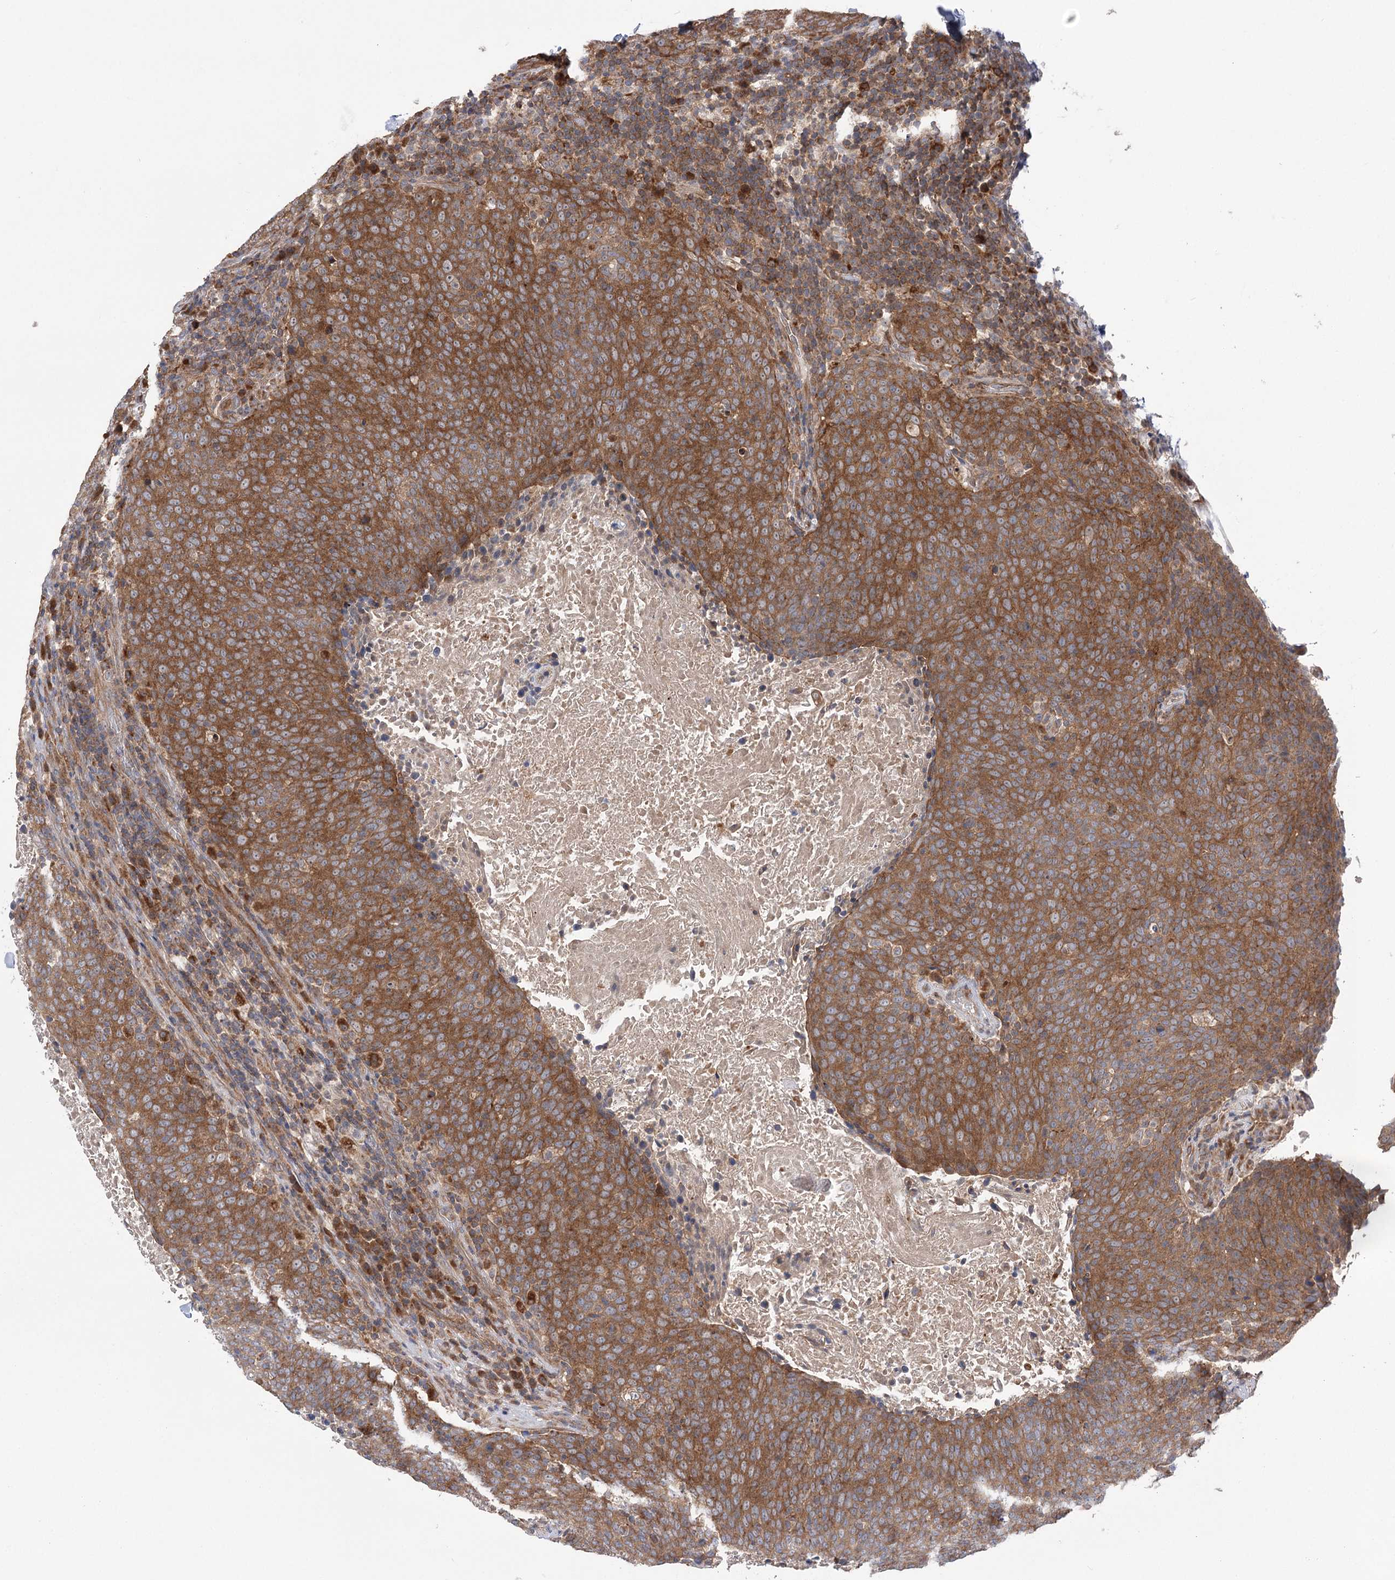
{"staining": {"intensity": "moderate", "quantity": ">75%", "location": "cytoplasmic/membranous"}, "tissue": "head and neck cancer", "cell_type": "Tumor cells", "image_type": "cancer", "snomed": [{"axis": "morphology", "description": "Squamous cell carcinoma, NOS"}, {"axis": "morphology", "description": "Squamous cell carcinoma, metastatic, NOS"}, {"axis": "topography", "description": "Lymph node"}, {"axis": "topography", "description": "Head-Neck"}], "caption": "About >75% of tumor cells in human head and neck cancer (squamous cell carcinoma) demonstrate moderate cytoplasmic/membranous protein staining as visualized by brown immunohistochemical staining.", "gene": "VPS37B", "patient": {"sex": "male", "age": 62}}